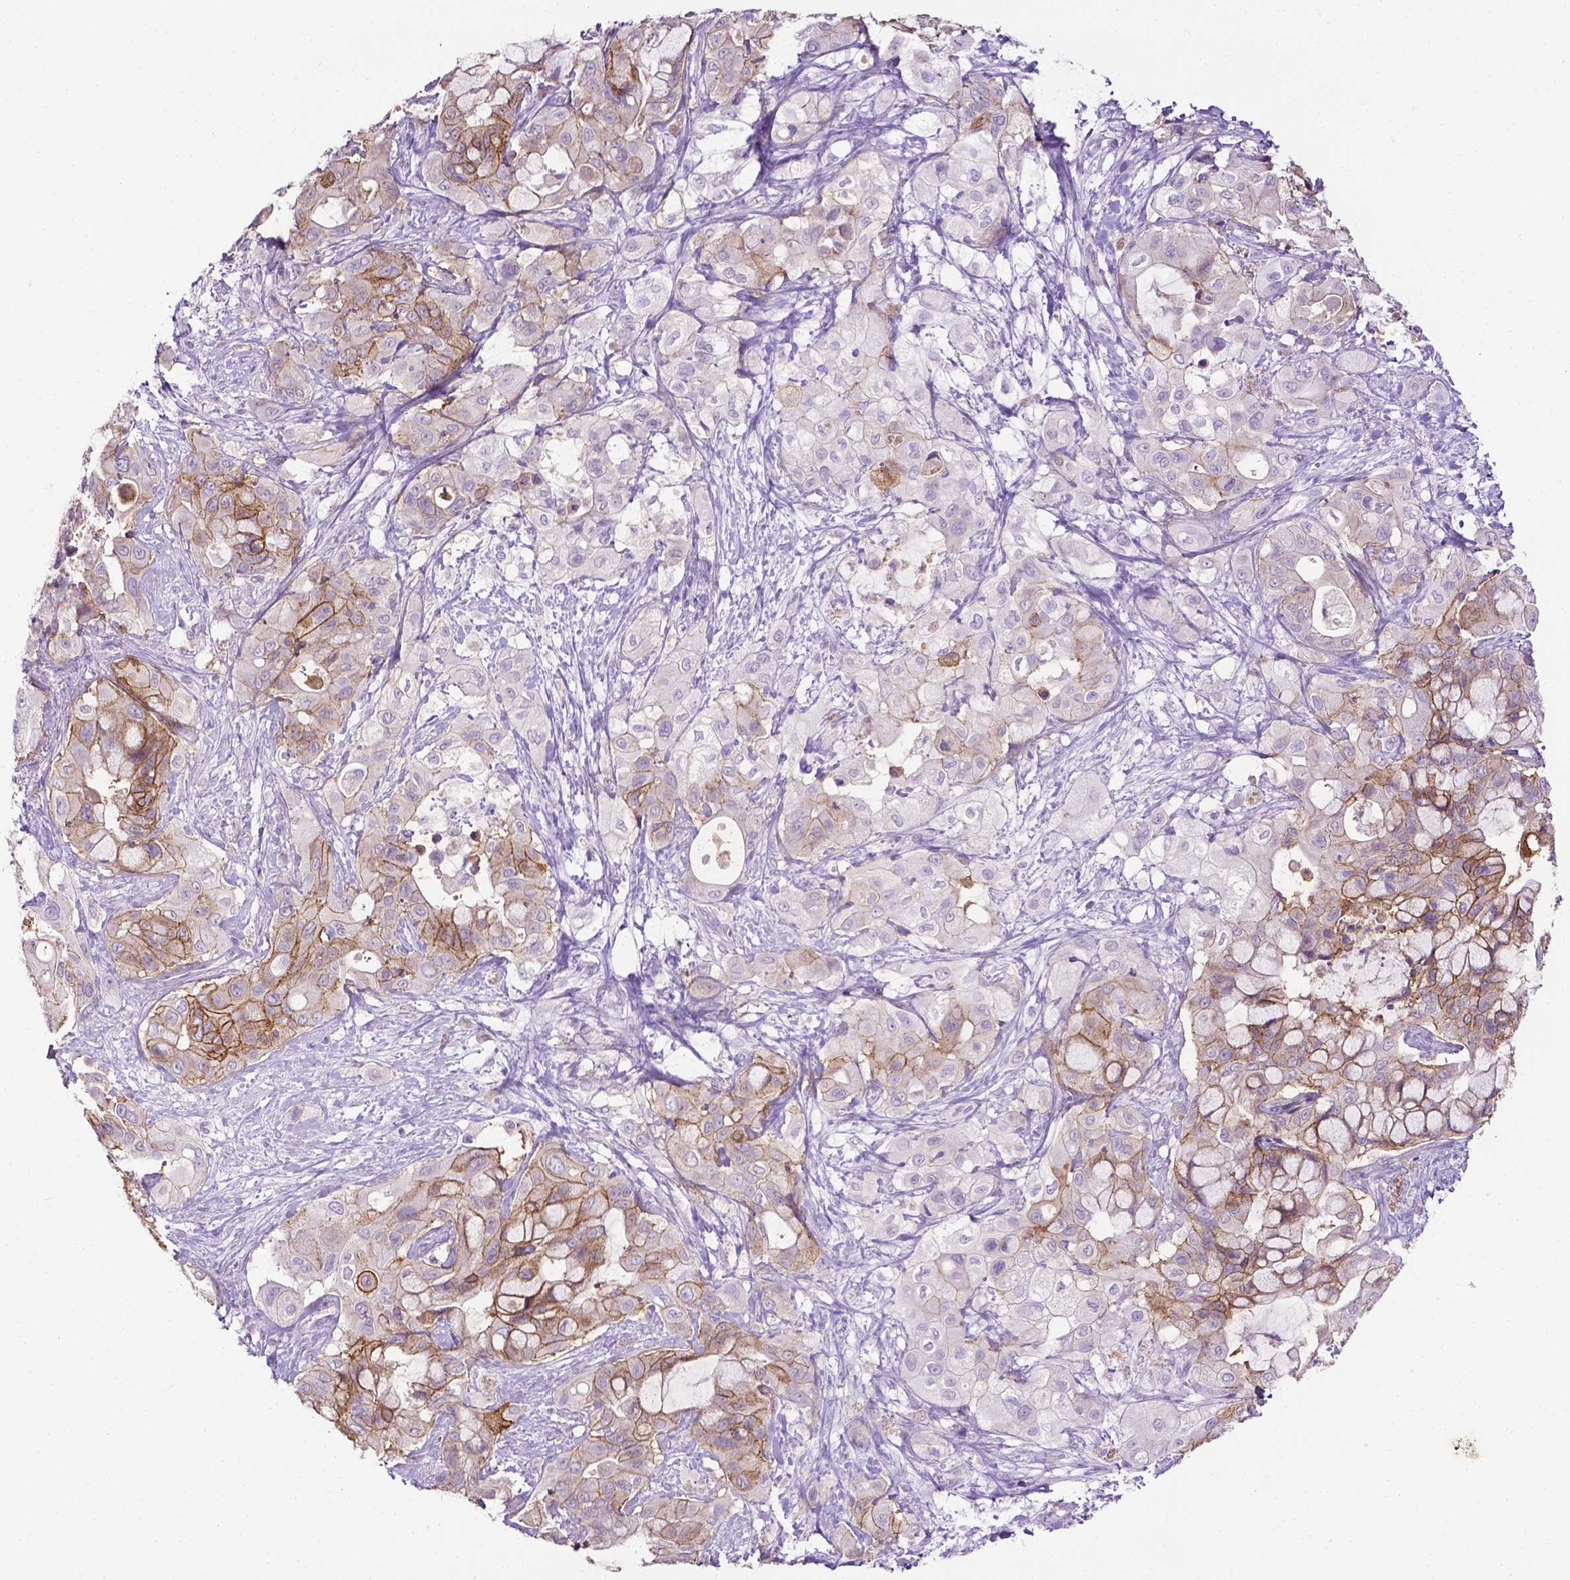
{"staining": {"intensity": "moderate", "quantity": "25%-75%", "location": "cytoplasmic/membranous"}, "tissue": "pancreatic cancer", "cell_type": "Tumor cells", "image_type": "cancer", "snomed": [{"axis": "morphology", "description": "Adenocarcinoma, NOS"}, {"axis": "topography", "description": "Pancreas"}], "caption": "Immunohistochemical staining of pancreatic cancer (adenocarcinoma) shows medium levels of moderate cytoplasmic/membranous staining in approximately 25%-75% of tumor cells.", "gene": "TACSTD2", "patient": {"sex": "male", "age": 71}}